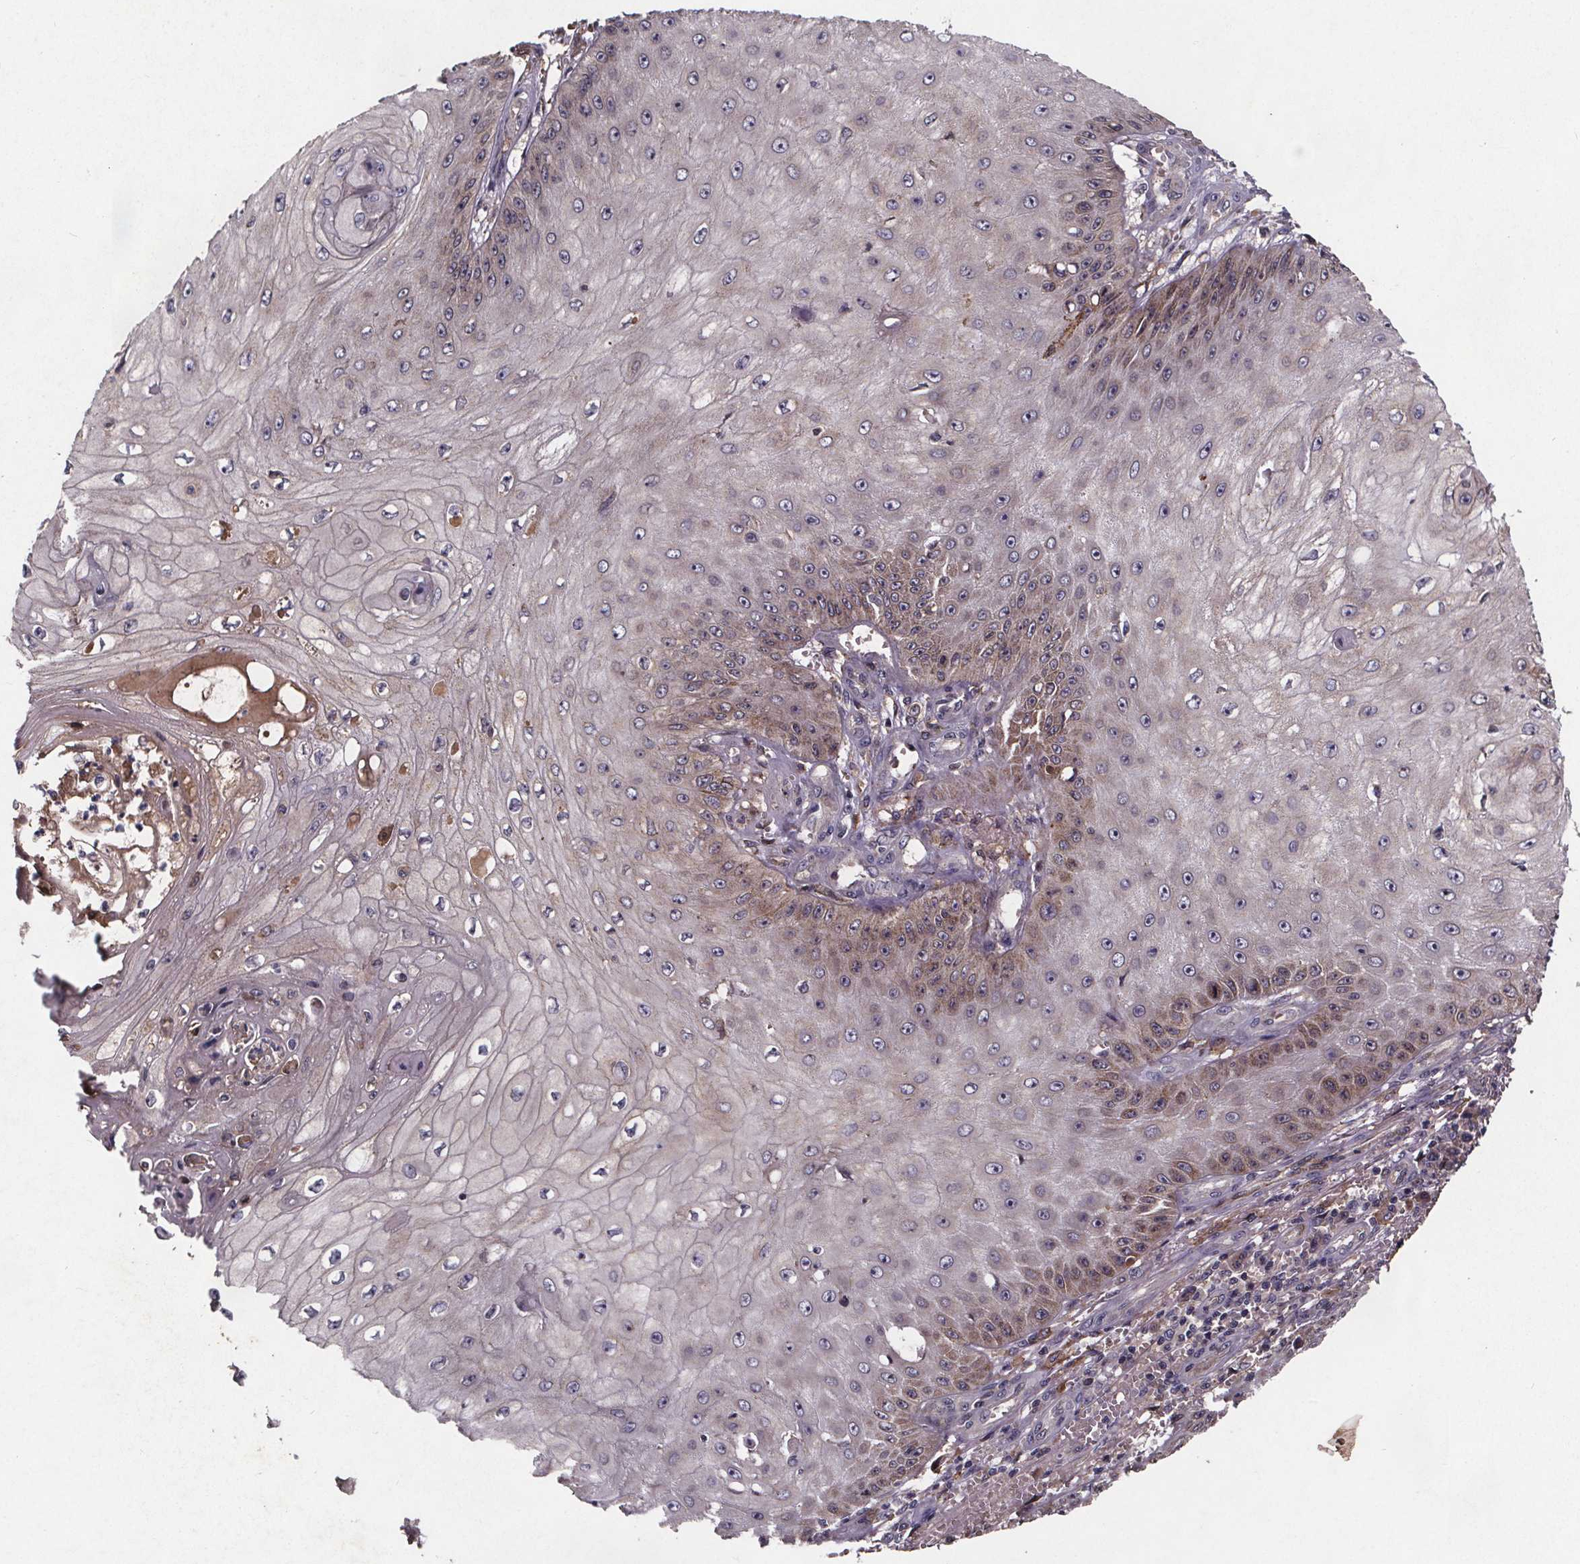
{"staining": {"intensity": "weak", "quantity": "25%-75%", "location": "cytoplasmic/membranous"}, "tissue": "skin cancer", "cell_type": "Tumor cells", "image_type": "cancer", "snomed": [{"axis": "morphology", "description": "Squamous cell carcinoma, NOS"}, {"axis": "topography", "description": "Skin"}], "caption": "Skin squamous cell carcinoma stained with a protein marker displays weak staining in tumor cells.", "gene": "FASTKD3", "patient": {"sex": "male", "age": 70}}